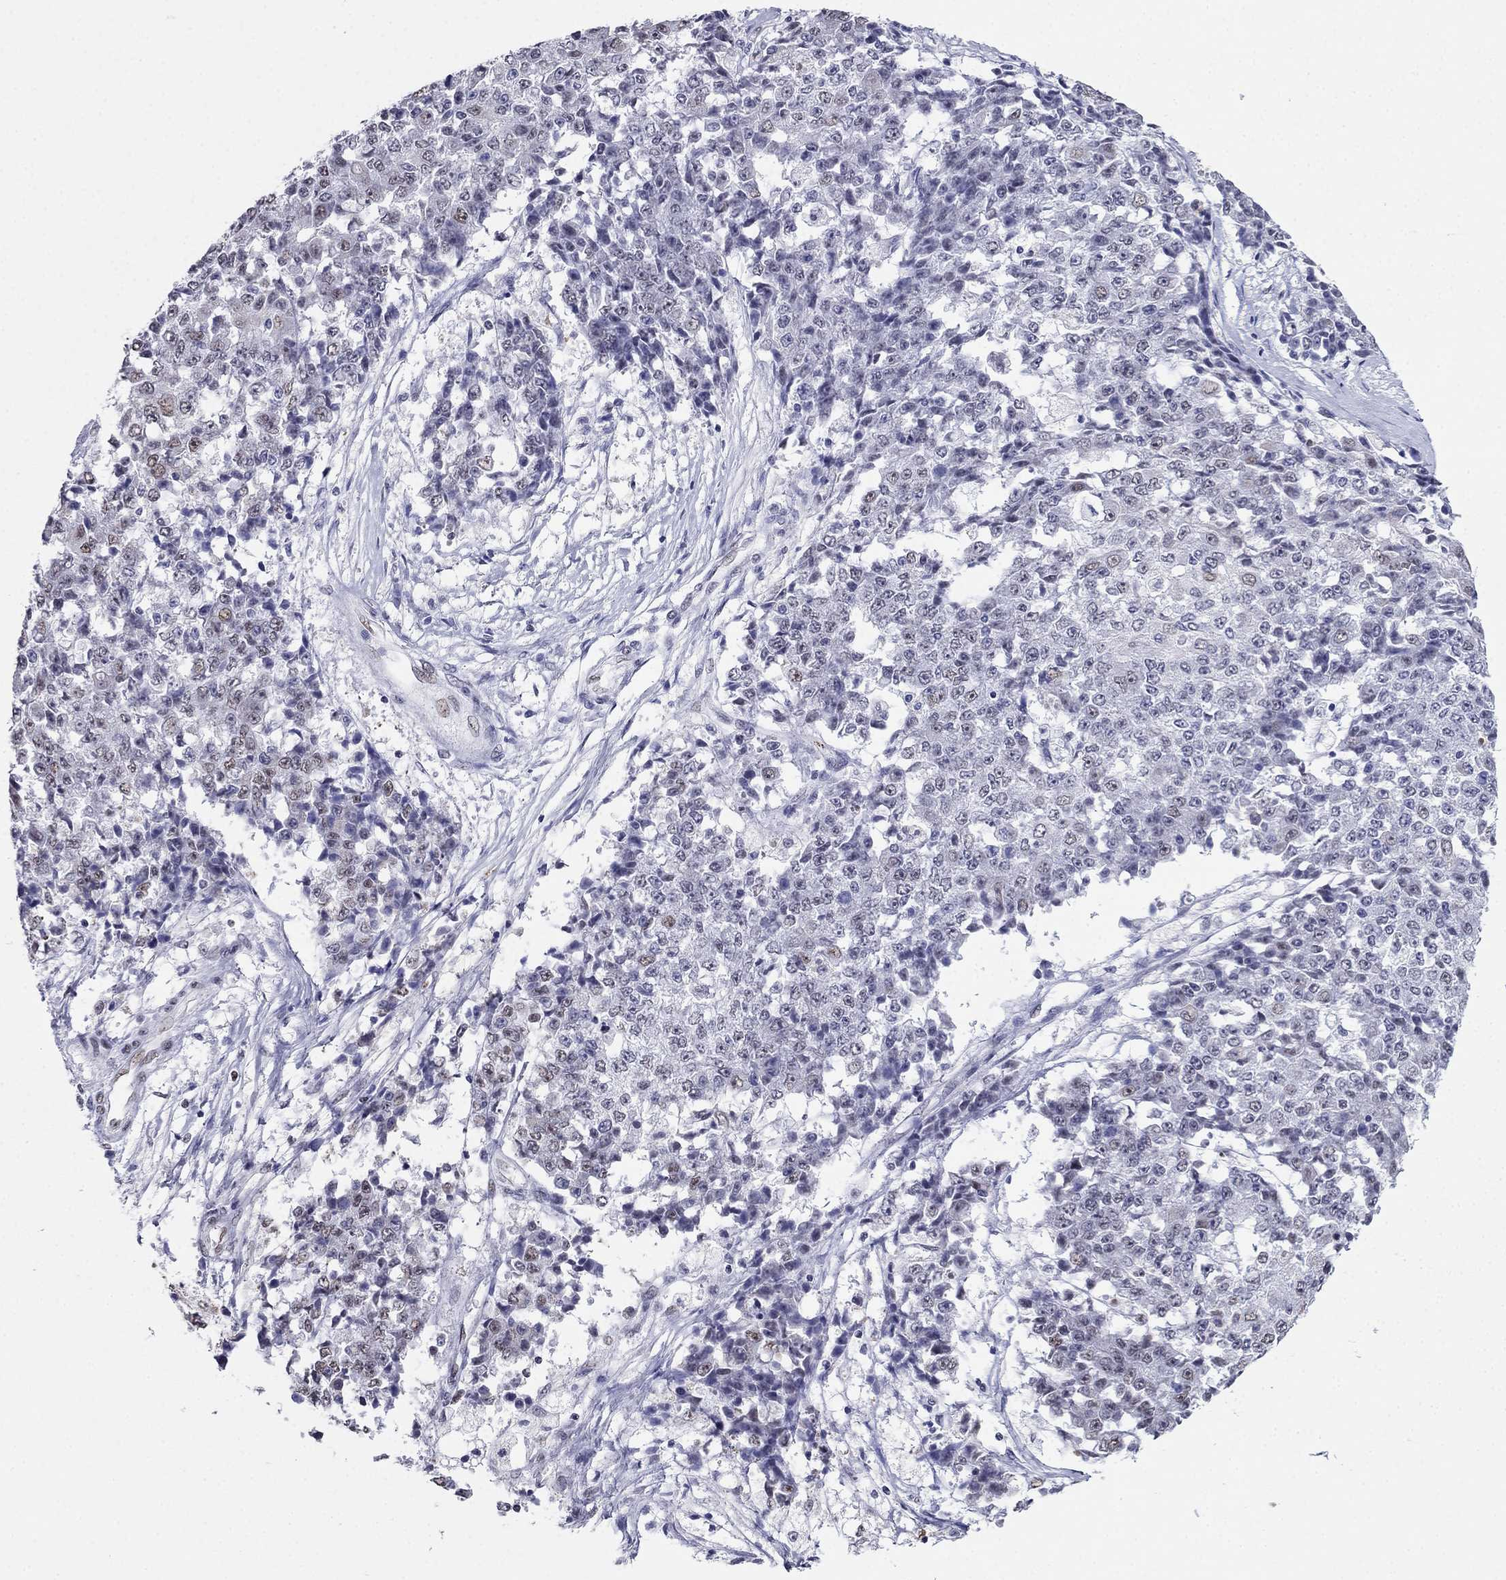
{"staining": {"intensity": "weak", "quantity": "25%-75%", "location": "nuclear"}, "tissue": "ovarian cancer", "cell_type": "Tumor cells", "image_type": "cancer", "snomed": [{"axis": "morphology", "description": "Carcinoma, endometroid"}, {"axis": "topography", "description": "Ovary"}], "caption": "An image of endometroid carcinoma (ovarian) stained for a protein demonstrates weak nuclear brown staining in tumor cells. Using DAB (brown) and hematoxylin (blue) stains, captured at high magnification using brightfield microscopy.", "gene": "PPM1G", "patient": {"sex": "female", "age": 42}}